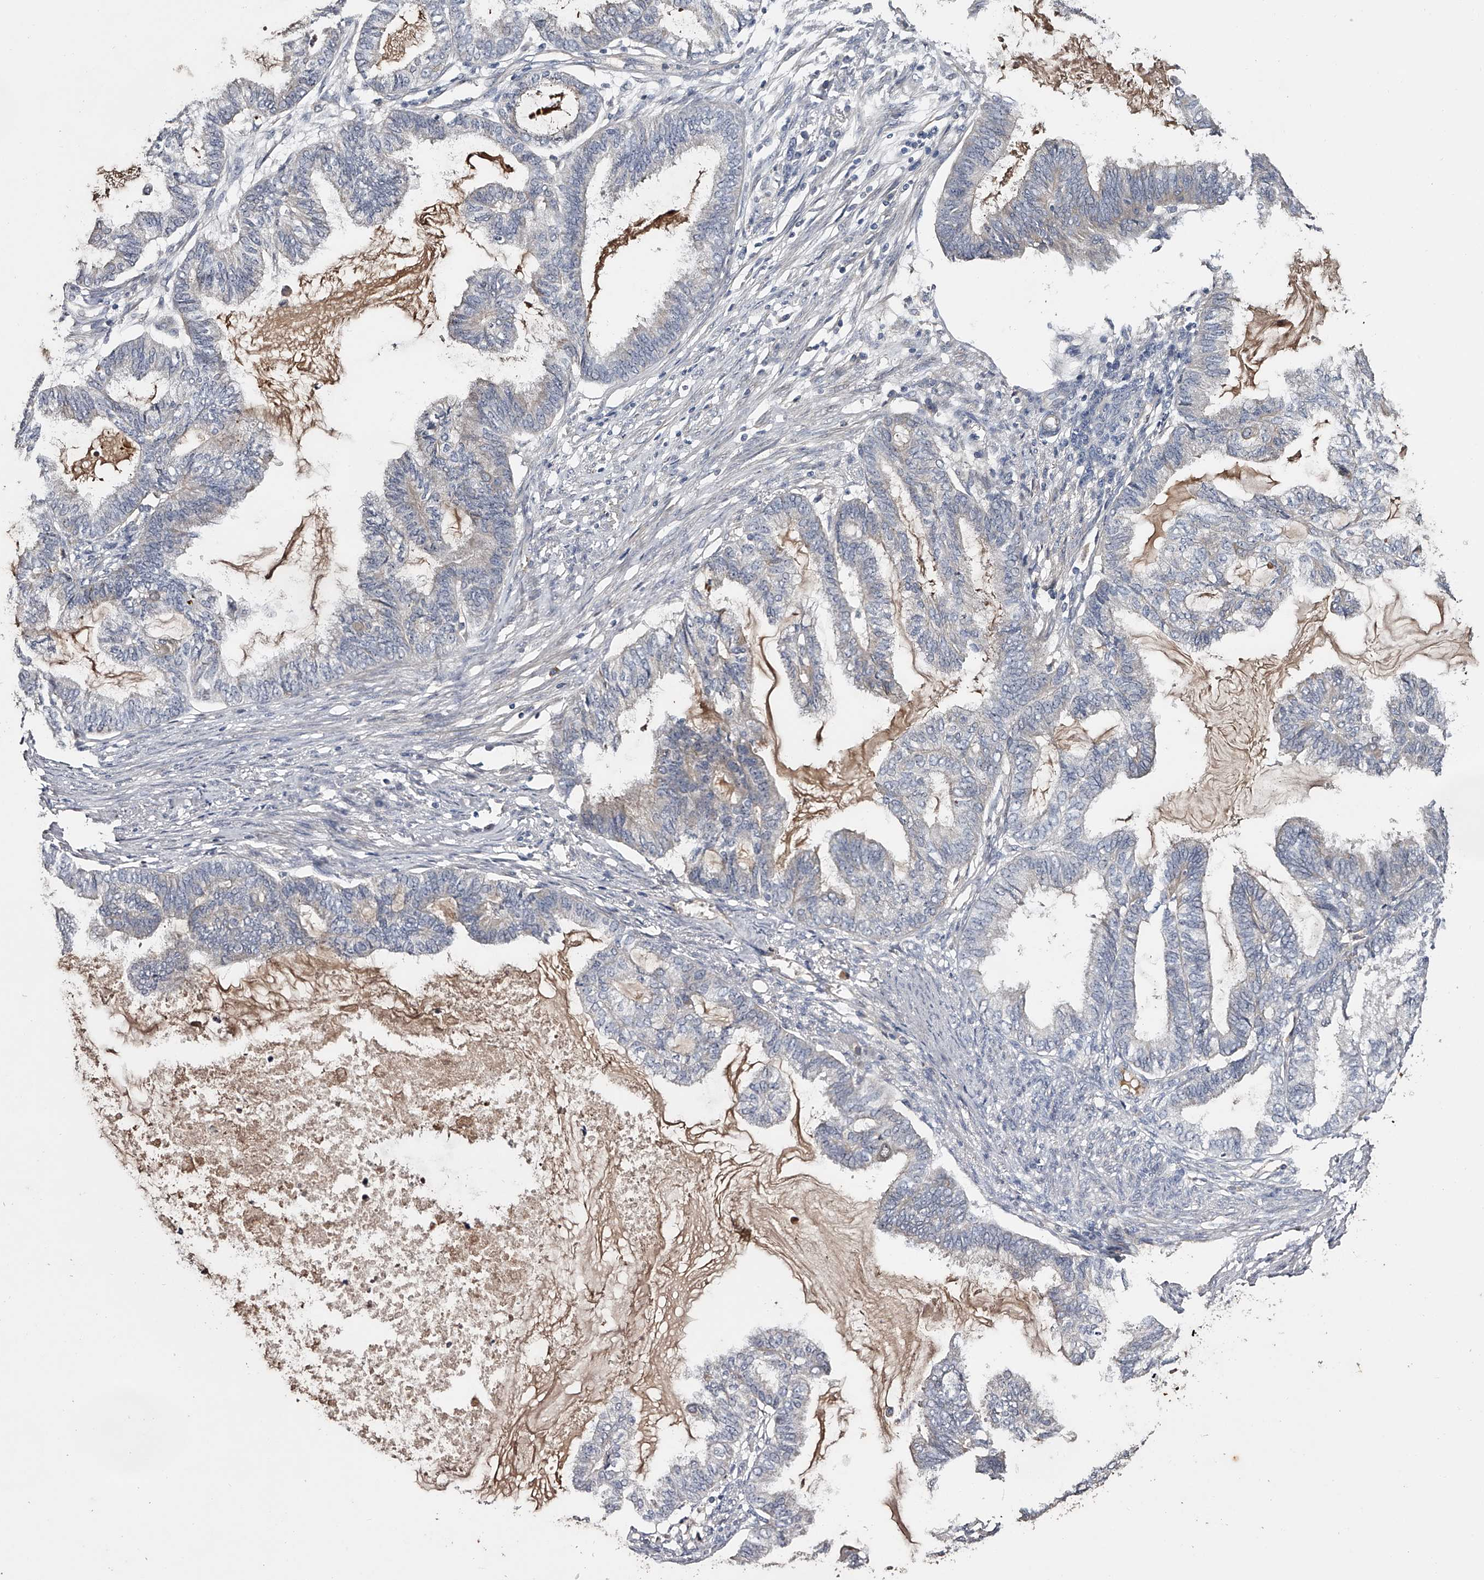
{"staining": {"intensity": "negative", "quantity": "none", "location": "none"}, "tissue": "endometrial cancer", "cell_type": "Tumor cells", "image_type": "cancer", "snomed": [{"axis": "morphology", "description": "Adenocarcinoma, NOS"}, {"axis": "topography", "description": "Endometrium"}], "caption": "Tumor cells show no significant expression in endometrial adenocarcinoma.", "gene": "MDN1", "patient": {"sex": "female", "age": 86}}